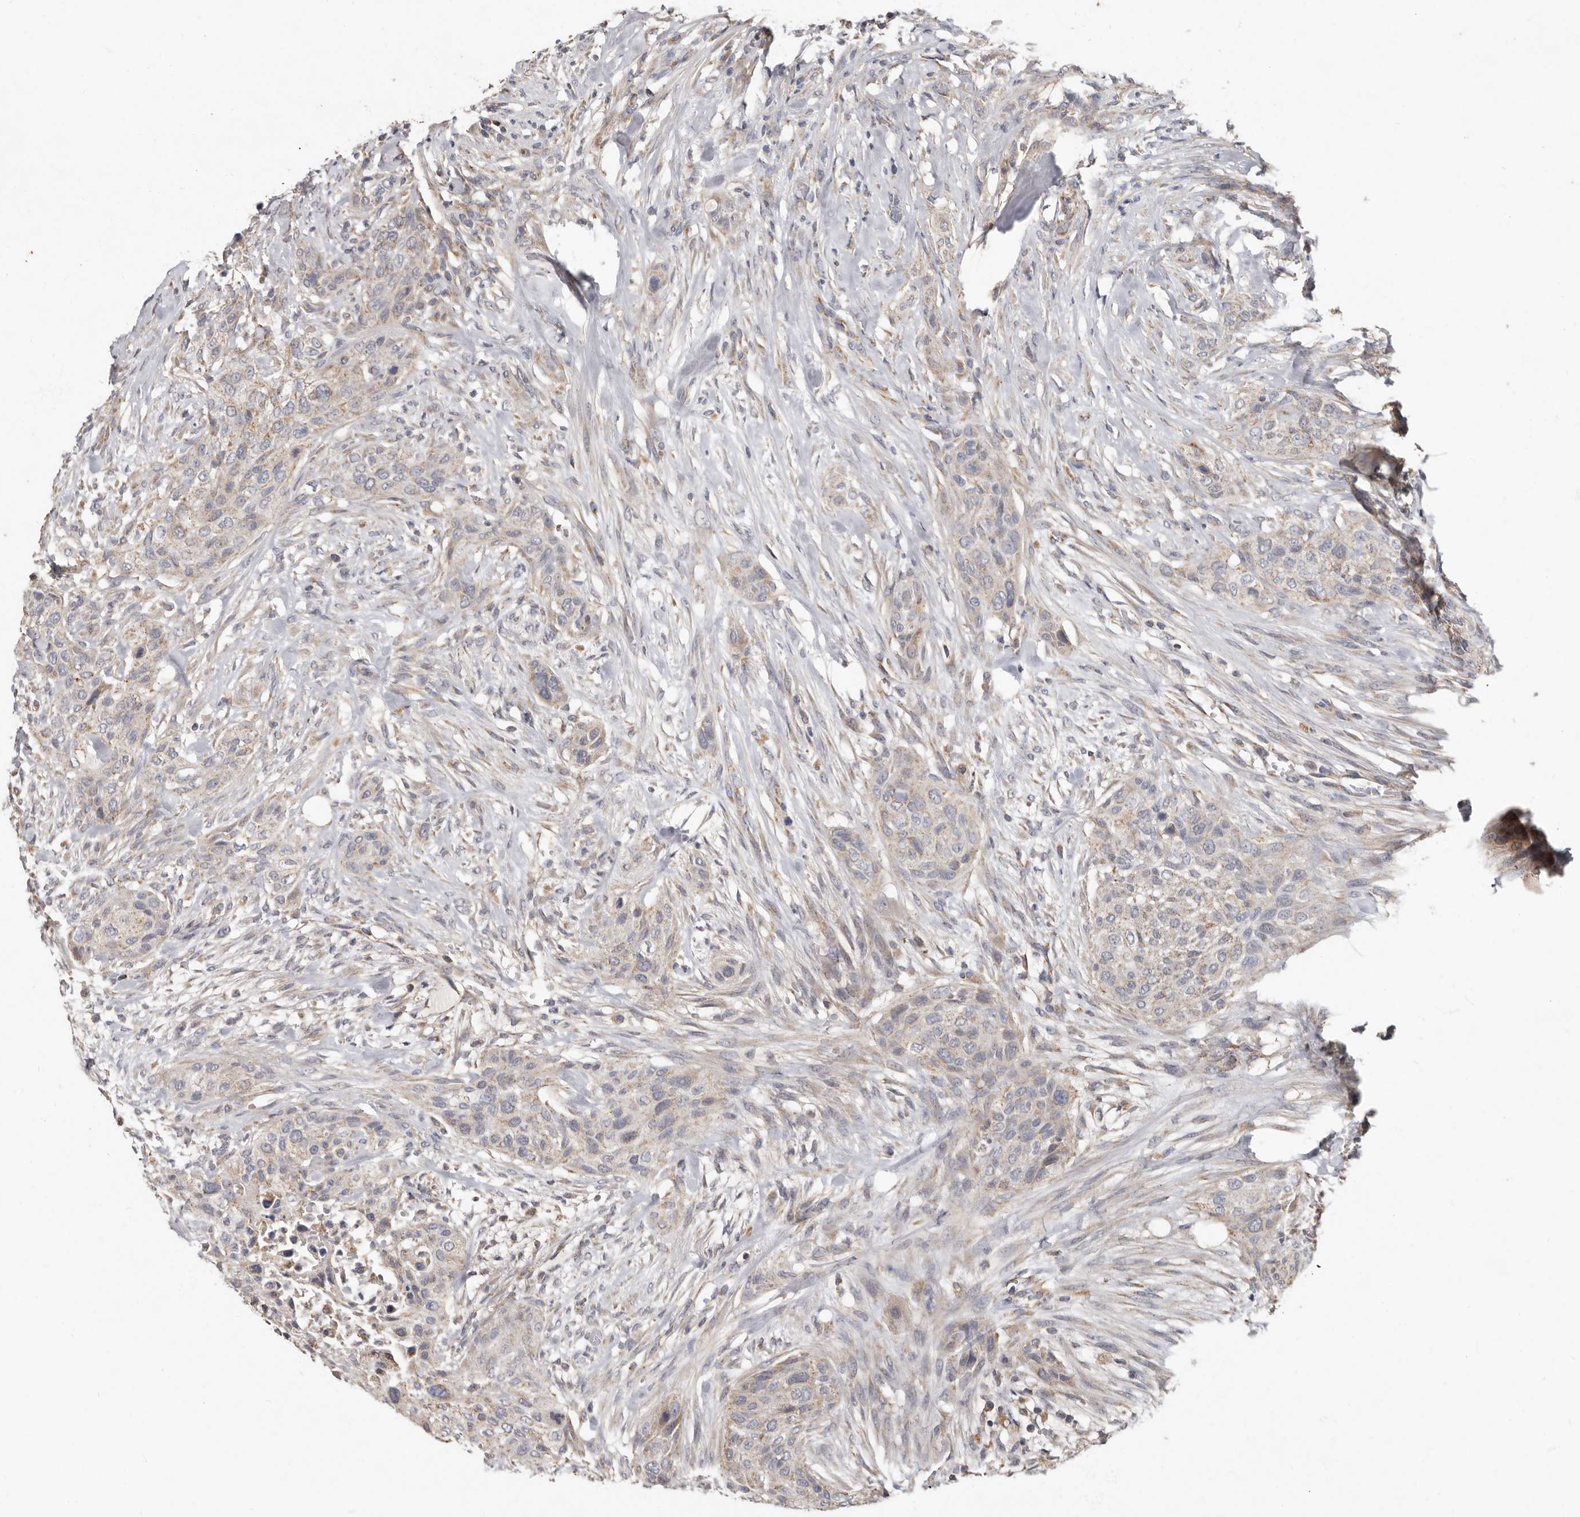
{"staining": {"intensity": "weak", "quantity": "<25%", "location": "cytoplasmic/membranous"}, "tissue": "urothelial cancer", "cell_type": "Tumor cells", "image_type": "cancer", "snomed": [{"axis": "morphology", "description": "Urothelial carcinoma, High grade"}, {"axis": "topography", "description": "Urinary bladder"}], "caption": "Protein analysis of high-grade urothelial carcinoma shows no significant staining in tumor cells.", "gene": "KIF26B", "patient": {"sex": "male", "age": 35}}